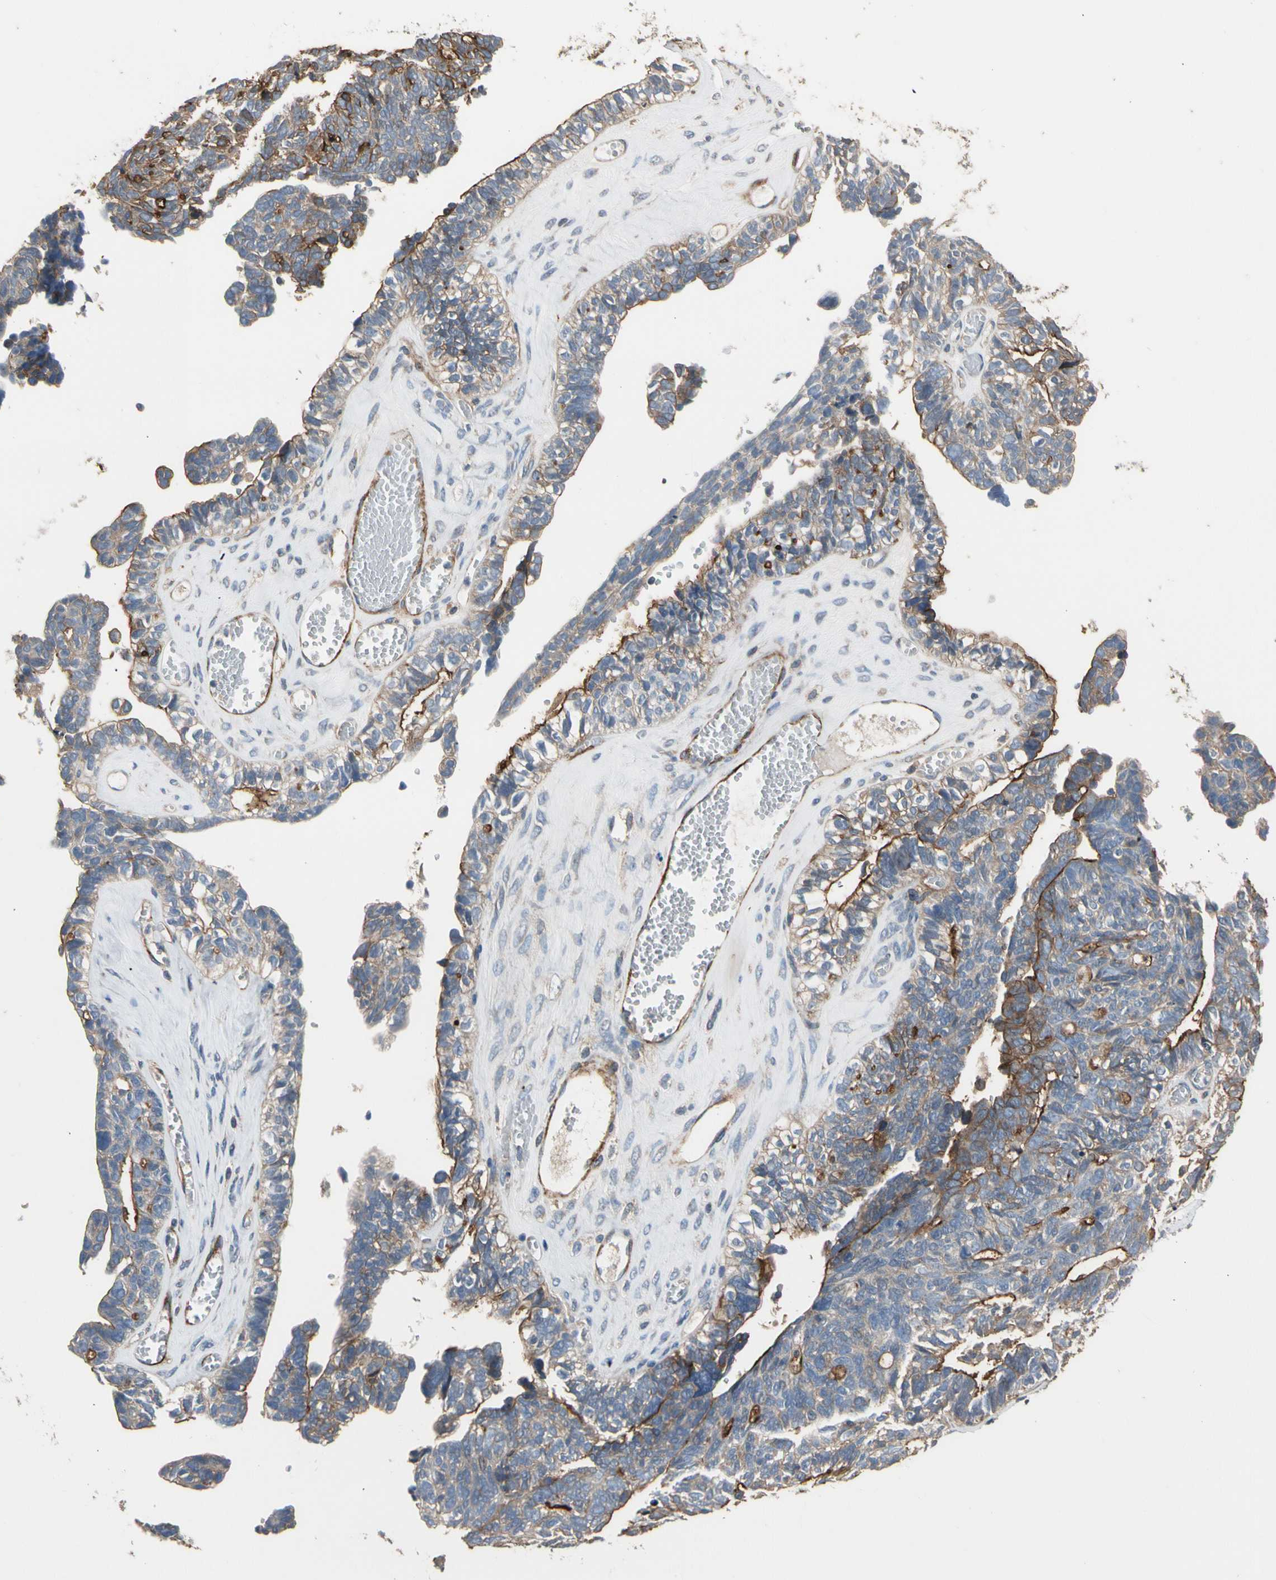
{"staining": {"intensity": "moderate", "quantity": ">75%", "location": "cytoplasmic/membranous"}, "tissue": "ovarian cancer", "cell_type": "Tumor cells", "image_type": "cancer", "snomed": [{"axis": "morphology", "description": "Cystadenocarcinoma, serous, NOS"}, {"axis": "topography", "description": "Ovary"}], "caption": "Ovarian cancer (serous cystadenocarcinoma) tissue shows moderate cytoplasmic/membranous positivity in approximately >75% of tumor cells", "gene": "SUSD2", "patient": {"sex": "female", "age": 79}}